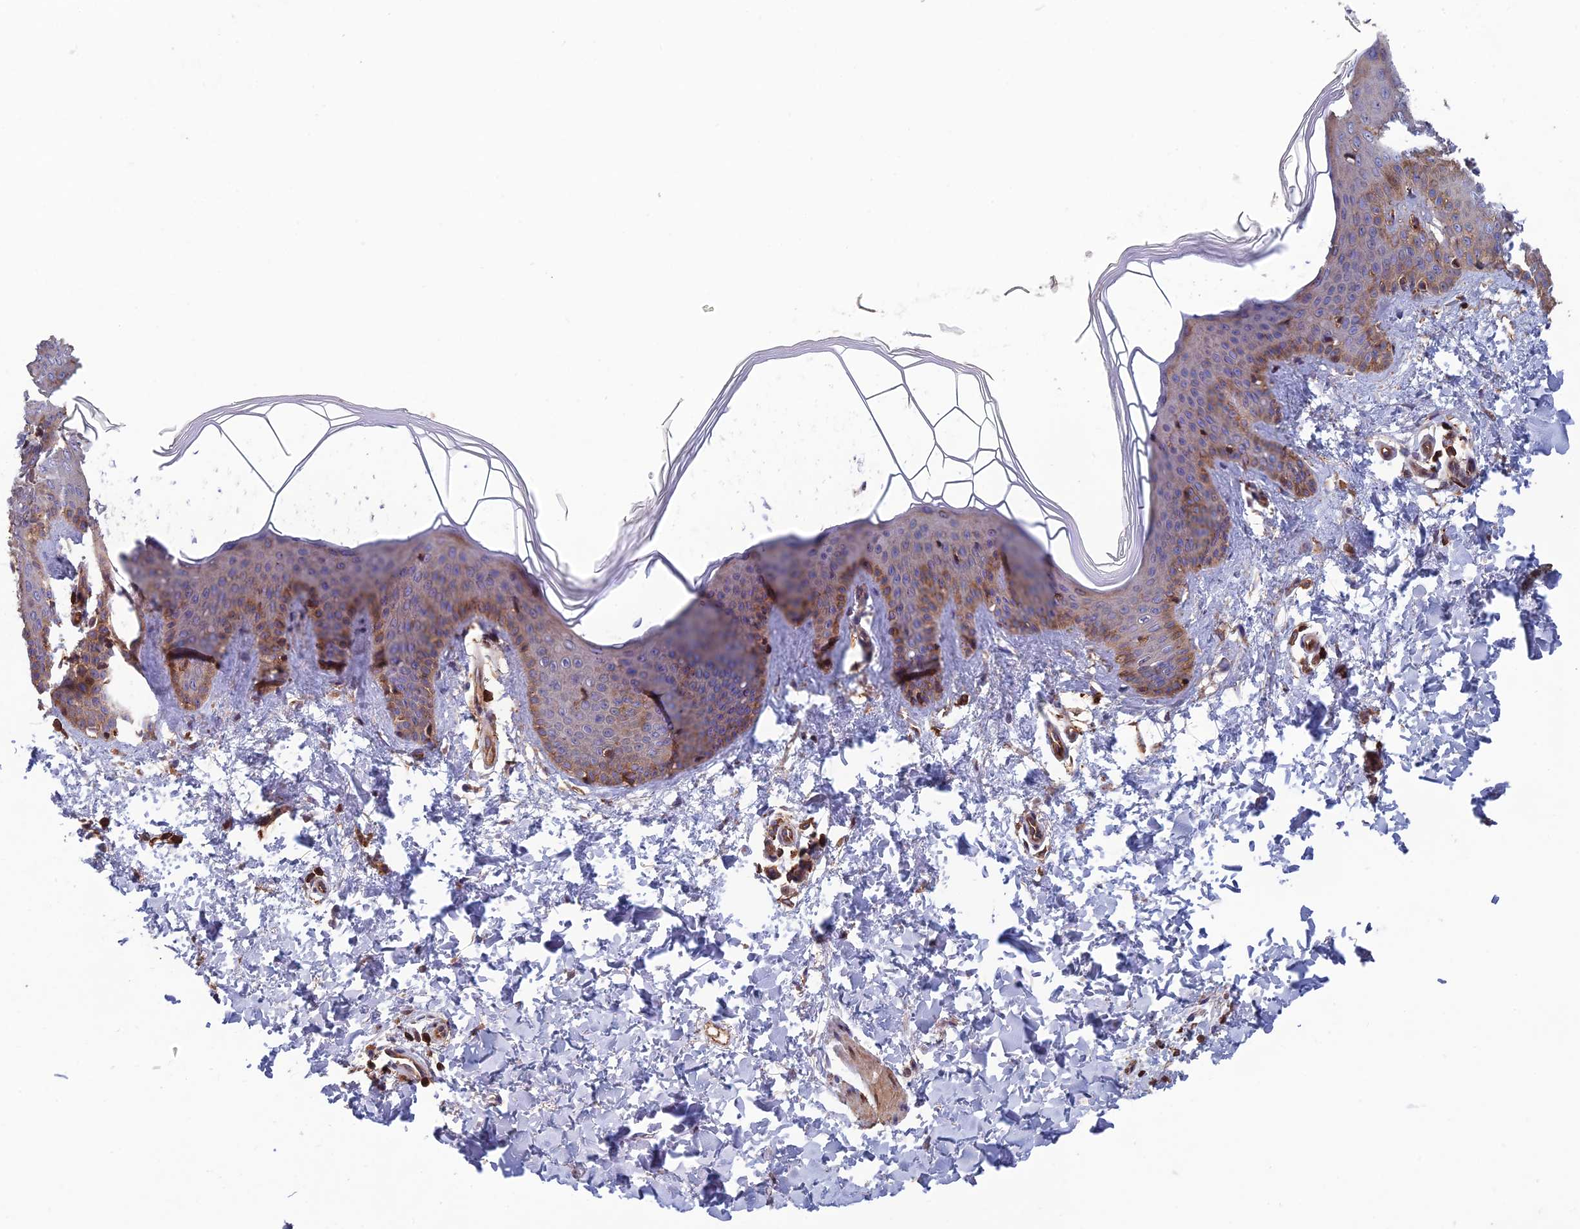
{"staining": {"intensity": "moderate", "quantity": ">75%", "location": "cytoplasmic/membranous"}, "tissue": "skin", "cell_type": "Fibroblasts", "image_type": "normal", "snomed": [{"axis": "morphology", "description": "Normal tissue, NOS"}, {"axis": "topography", "description": "Skin"}], "caption": "Immunohistochemical staining of normal skin demonstrates medium levels of moderate cytoplasmic/membranous staining in approximately >75% of fibroblasts. The staining was performed using DAB (3,3'-diaminobenzidine) to visualize the protein expression in brown, while the nuclei were stained in blue with hematoxylin (Magnification: 20x).", "gene": "C15orf62", "patient": {"sex": "male", "age": 36}}